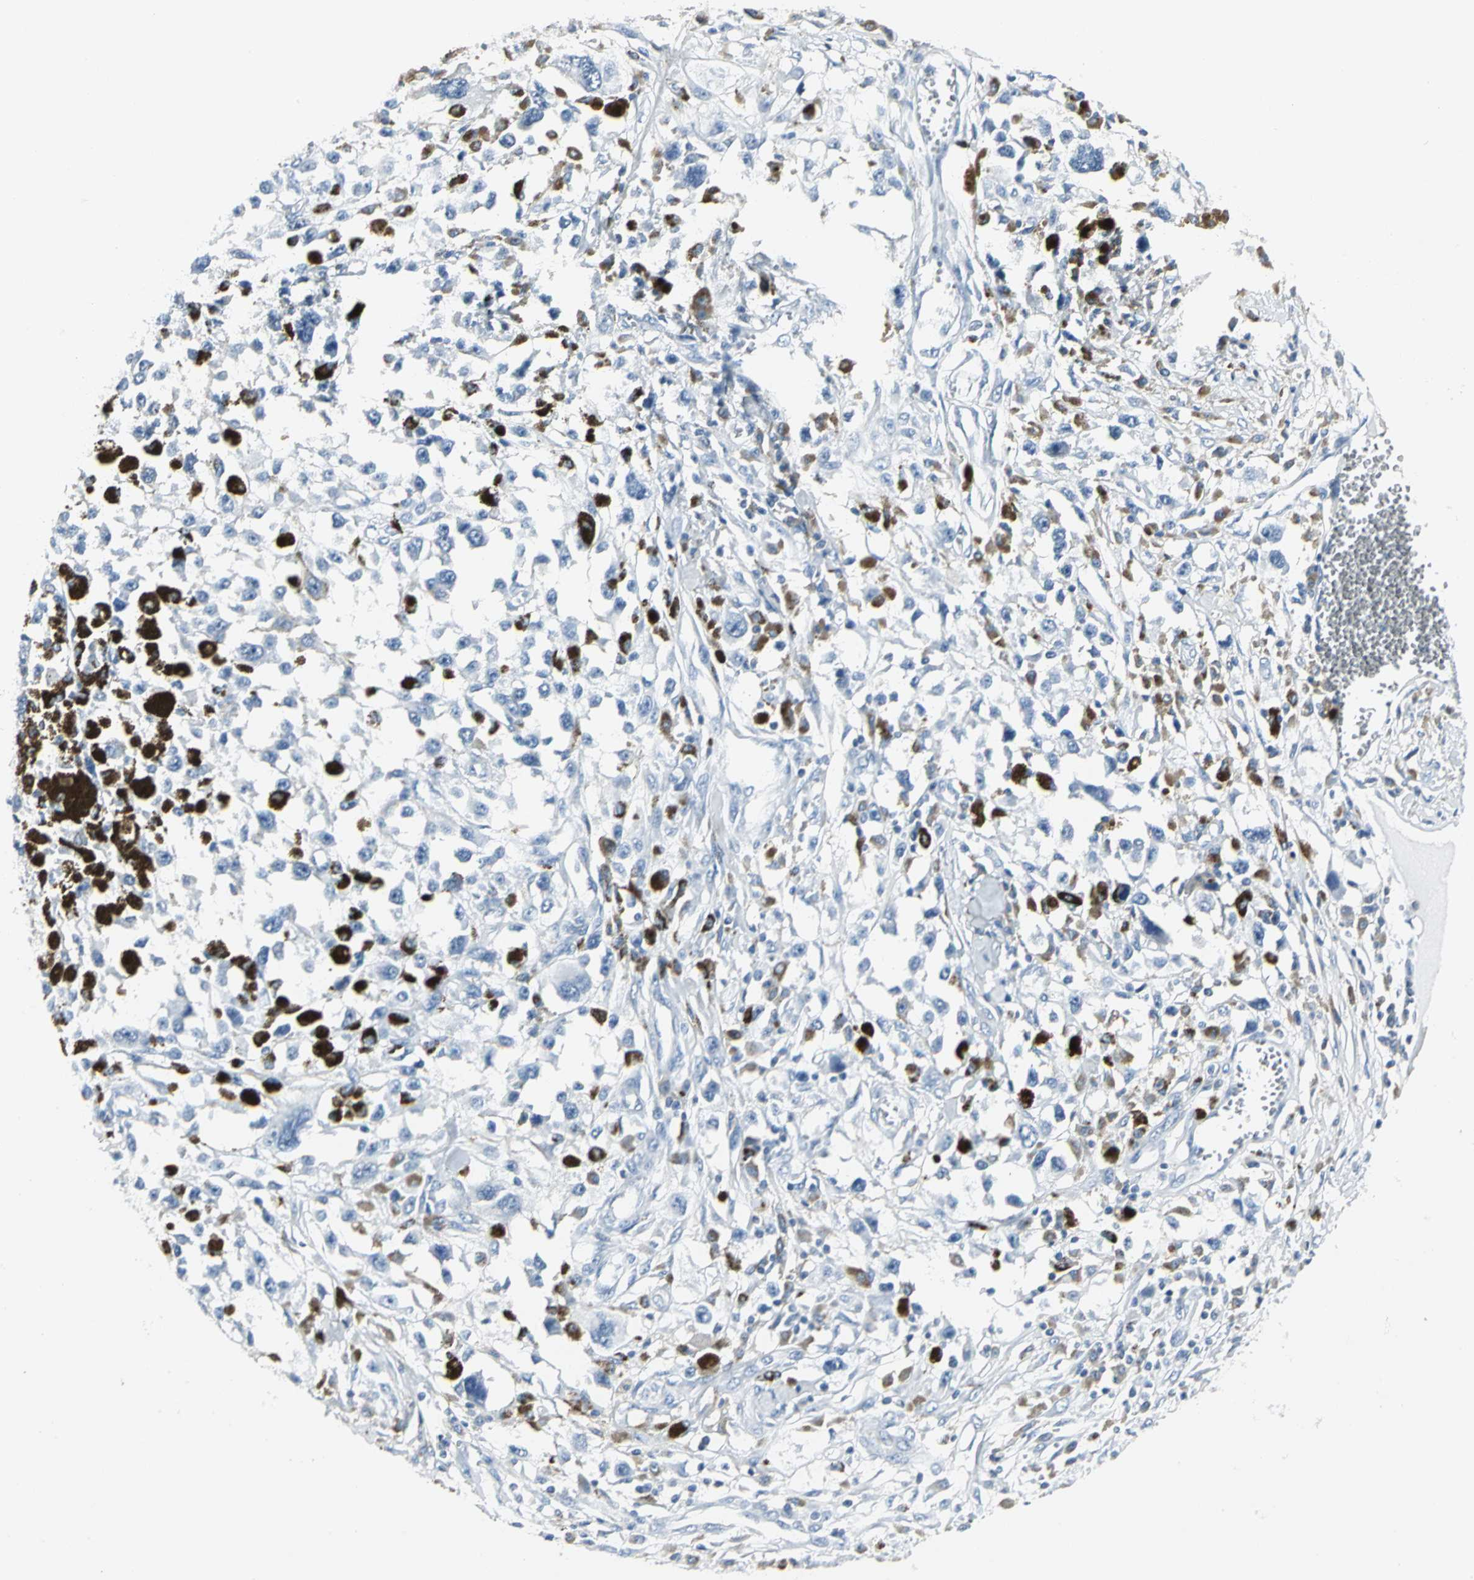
{"staining": {"intensity": "negative", "quantity": "none", "location": "none"}, "tissue": "melanoma", "cell_type": "Tumor cells", "image_type": "cancer", "snomed": [{"axis": "morphology", "description": "Malignant melanoma, Metastatic site"}, {"axis": "topography", "description": "Lymph node"}], "caption": "An IHC histopathology image of malignant melanoma (metastatic site) is shown. There is no staining in tumor cells of malignant melanoma (metastatic site).", "gene": "IQGAP2", "patient": {"sex": "male", "age": 59}}